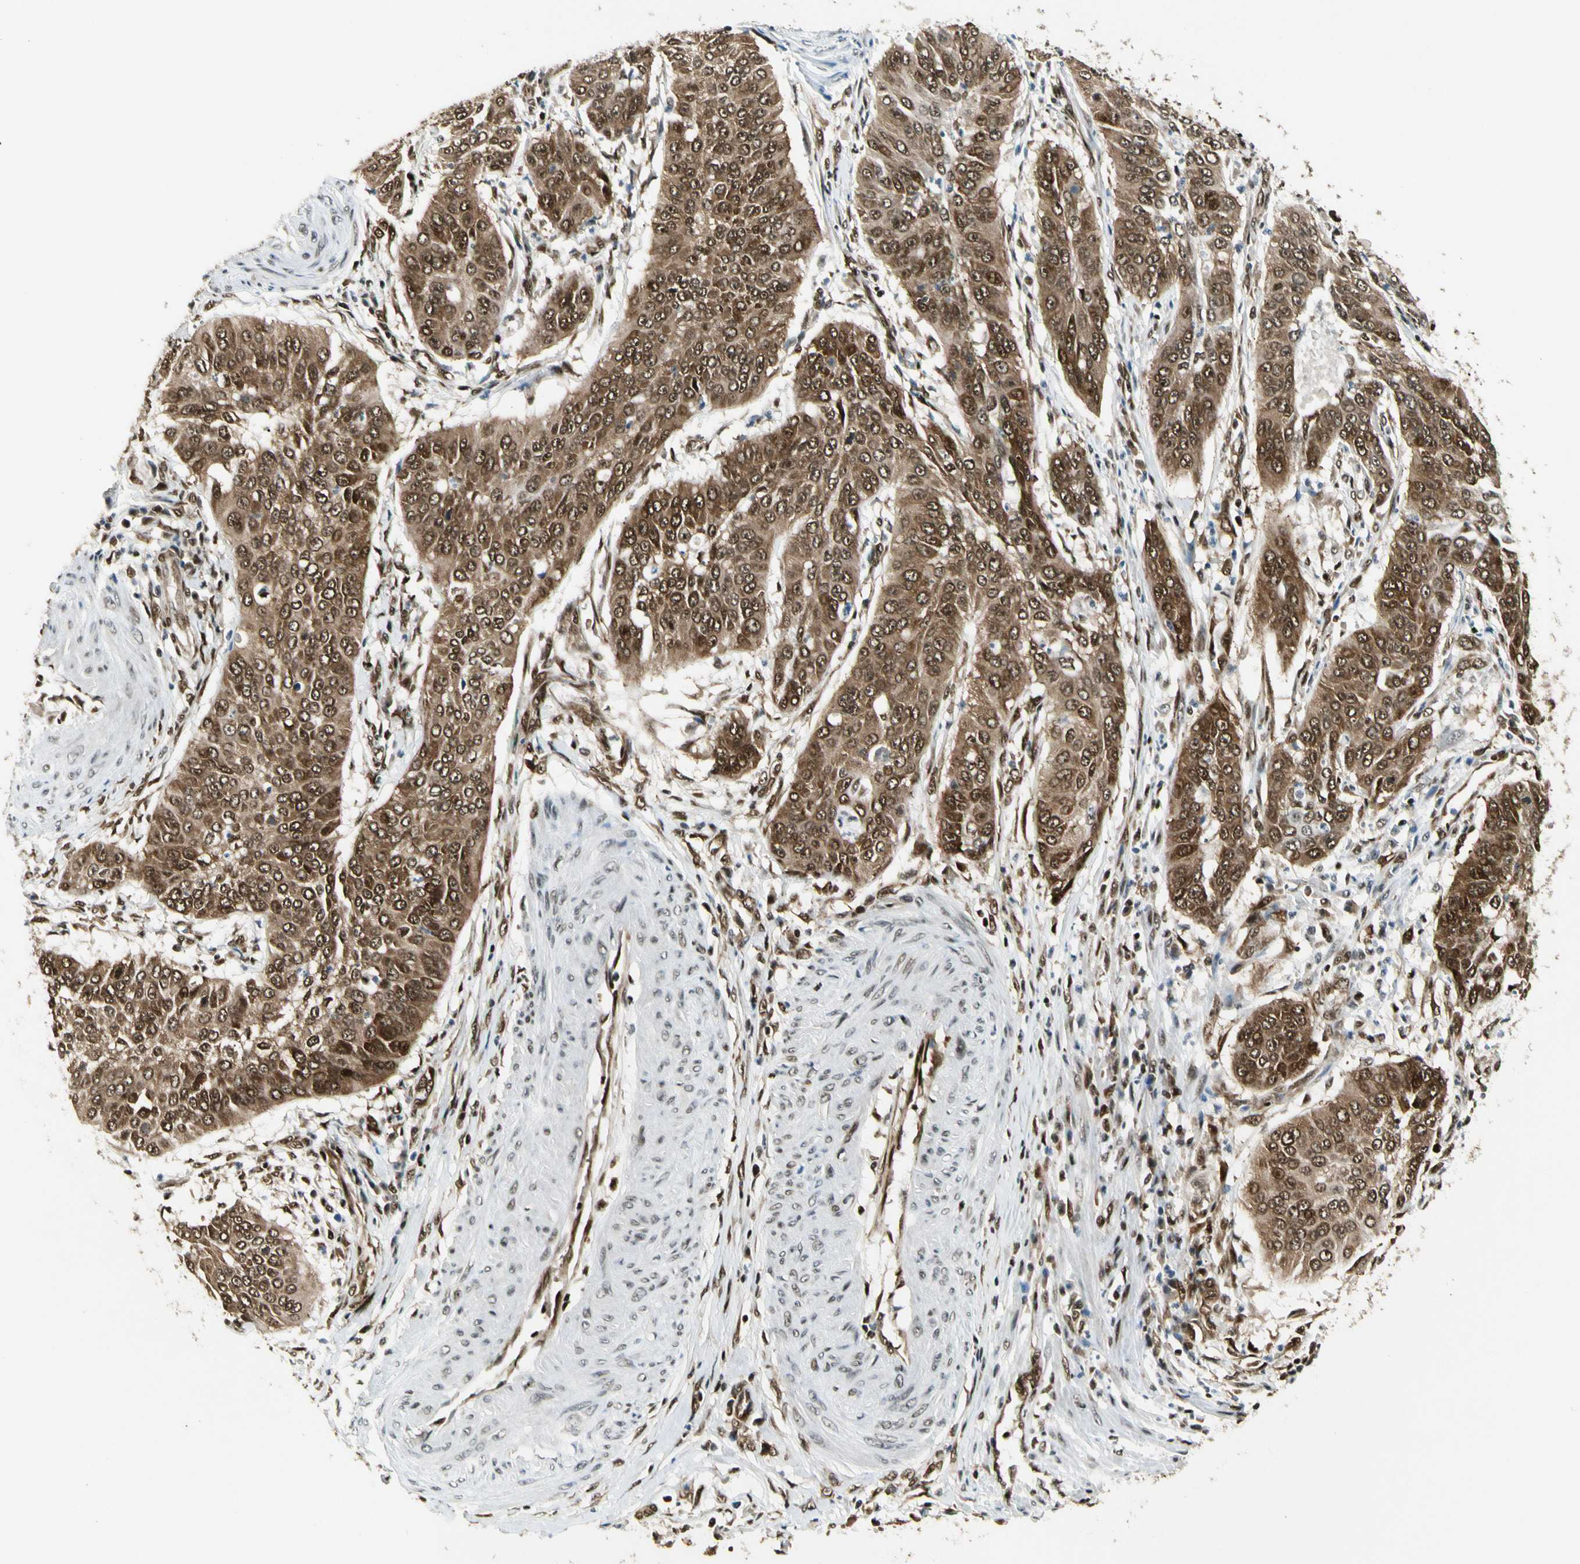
{"staining": {"intensity": "strong", "quantity": ">75%", "location": "cytoplasmic/membranous,nuclear"}, "tissue": "cervical cancer", "cell_type": "Tumor cells", "image_type": "cancer", "snomed": [{"axis": "morphology", "description": "Normal tissue, NOS"}, {"axis": "morphology", "description": "Squamous cell carcinoma, NOS"}, {"axis": "topography", "description": "Cervix"}], "caption": "Cervical squamous cell carcinoma tissue displays strong cytoplasmic/membranous and nuclear positivity in approximately >75% of tumor cells", "gene": "FUS", "patient": {"sex": "female", "age": 39}}